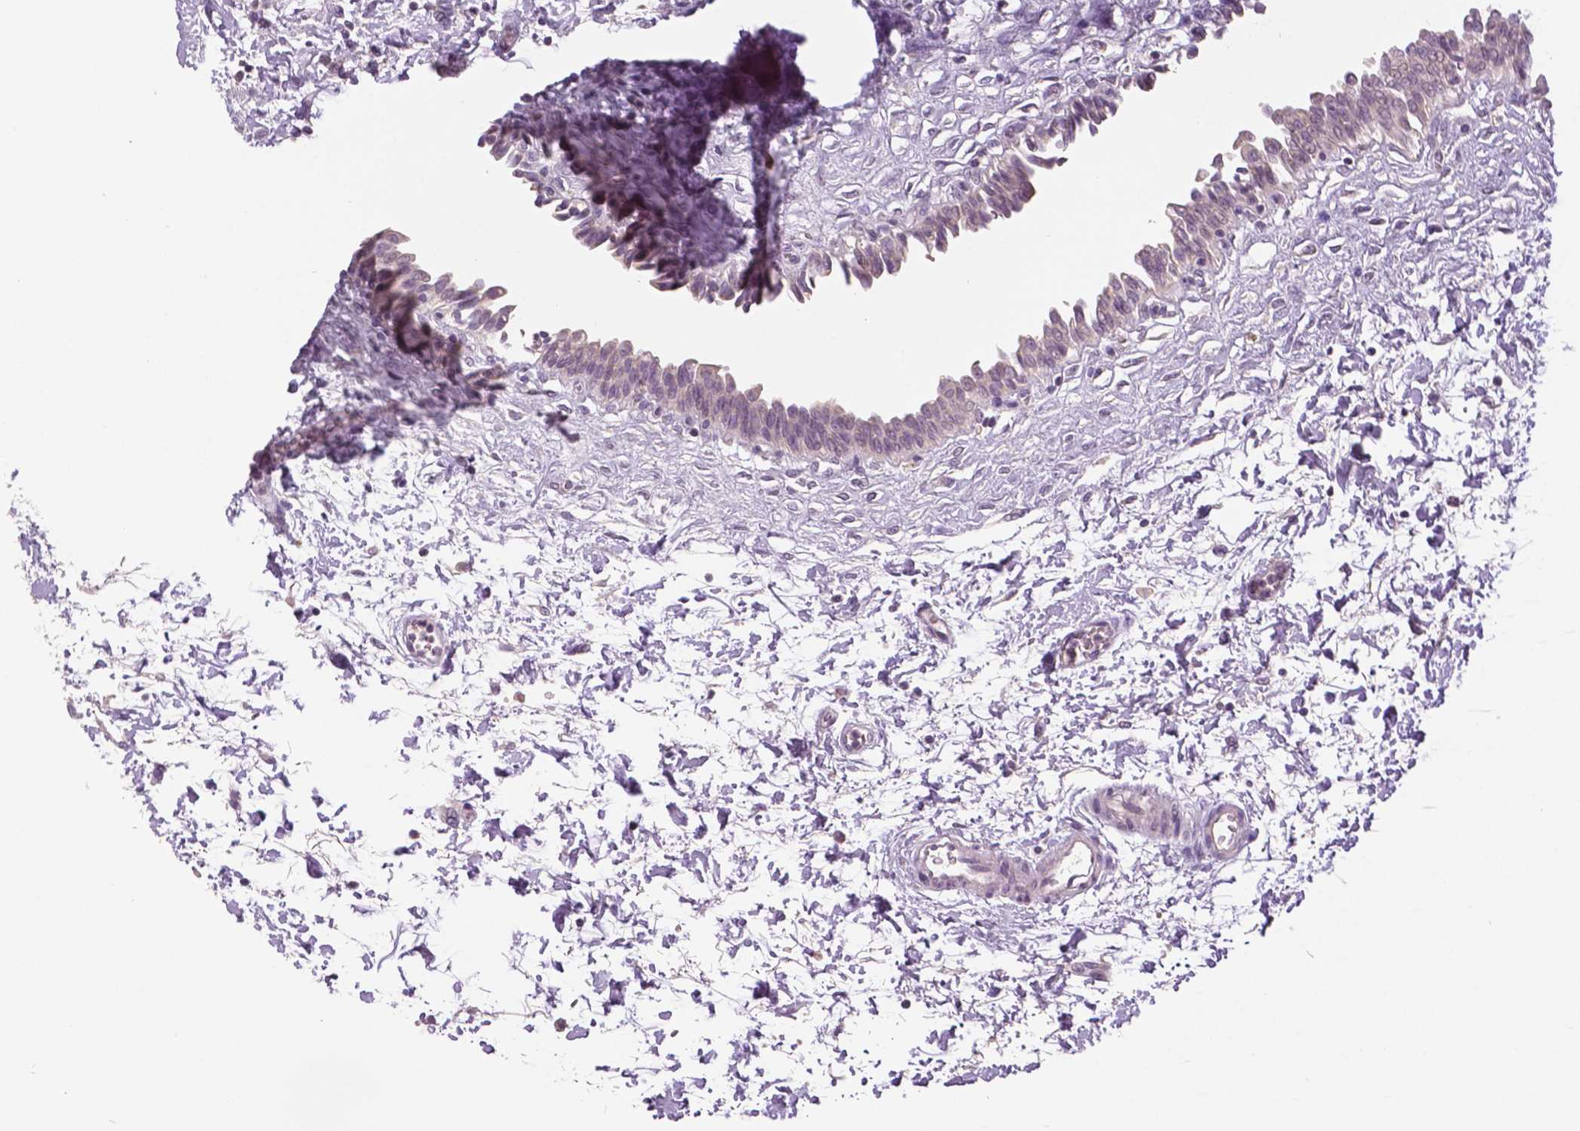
{"staining": {"intensity": "negative", "quantity": "none", "location": "none"}, "tissue": "urinary bladder", "cell_type": "Urothelial cells", "image_type": "normal", "snomed": [{"axis": "morphology", "description": "Normal tissue, NOS"}, {"axis": "topography", "description": "Urinary bladder"}], "caption": "Immunohistochemistry micrograph of unremarkable urinary bladder: urinary bladder stained with DAB (3,3'-diaminobenzidine) shows no significant protein staining in urothelial cells. (Stains: DAB immunohistochemistry (IHC) with hematoxylin counter stain, Microscopy: brightfield microscopy at high magnification).", "gene": "MKI67", "patient": {"sex": "male", "age": 37}}